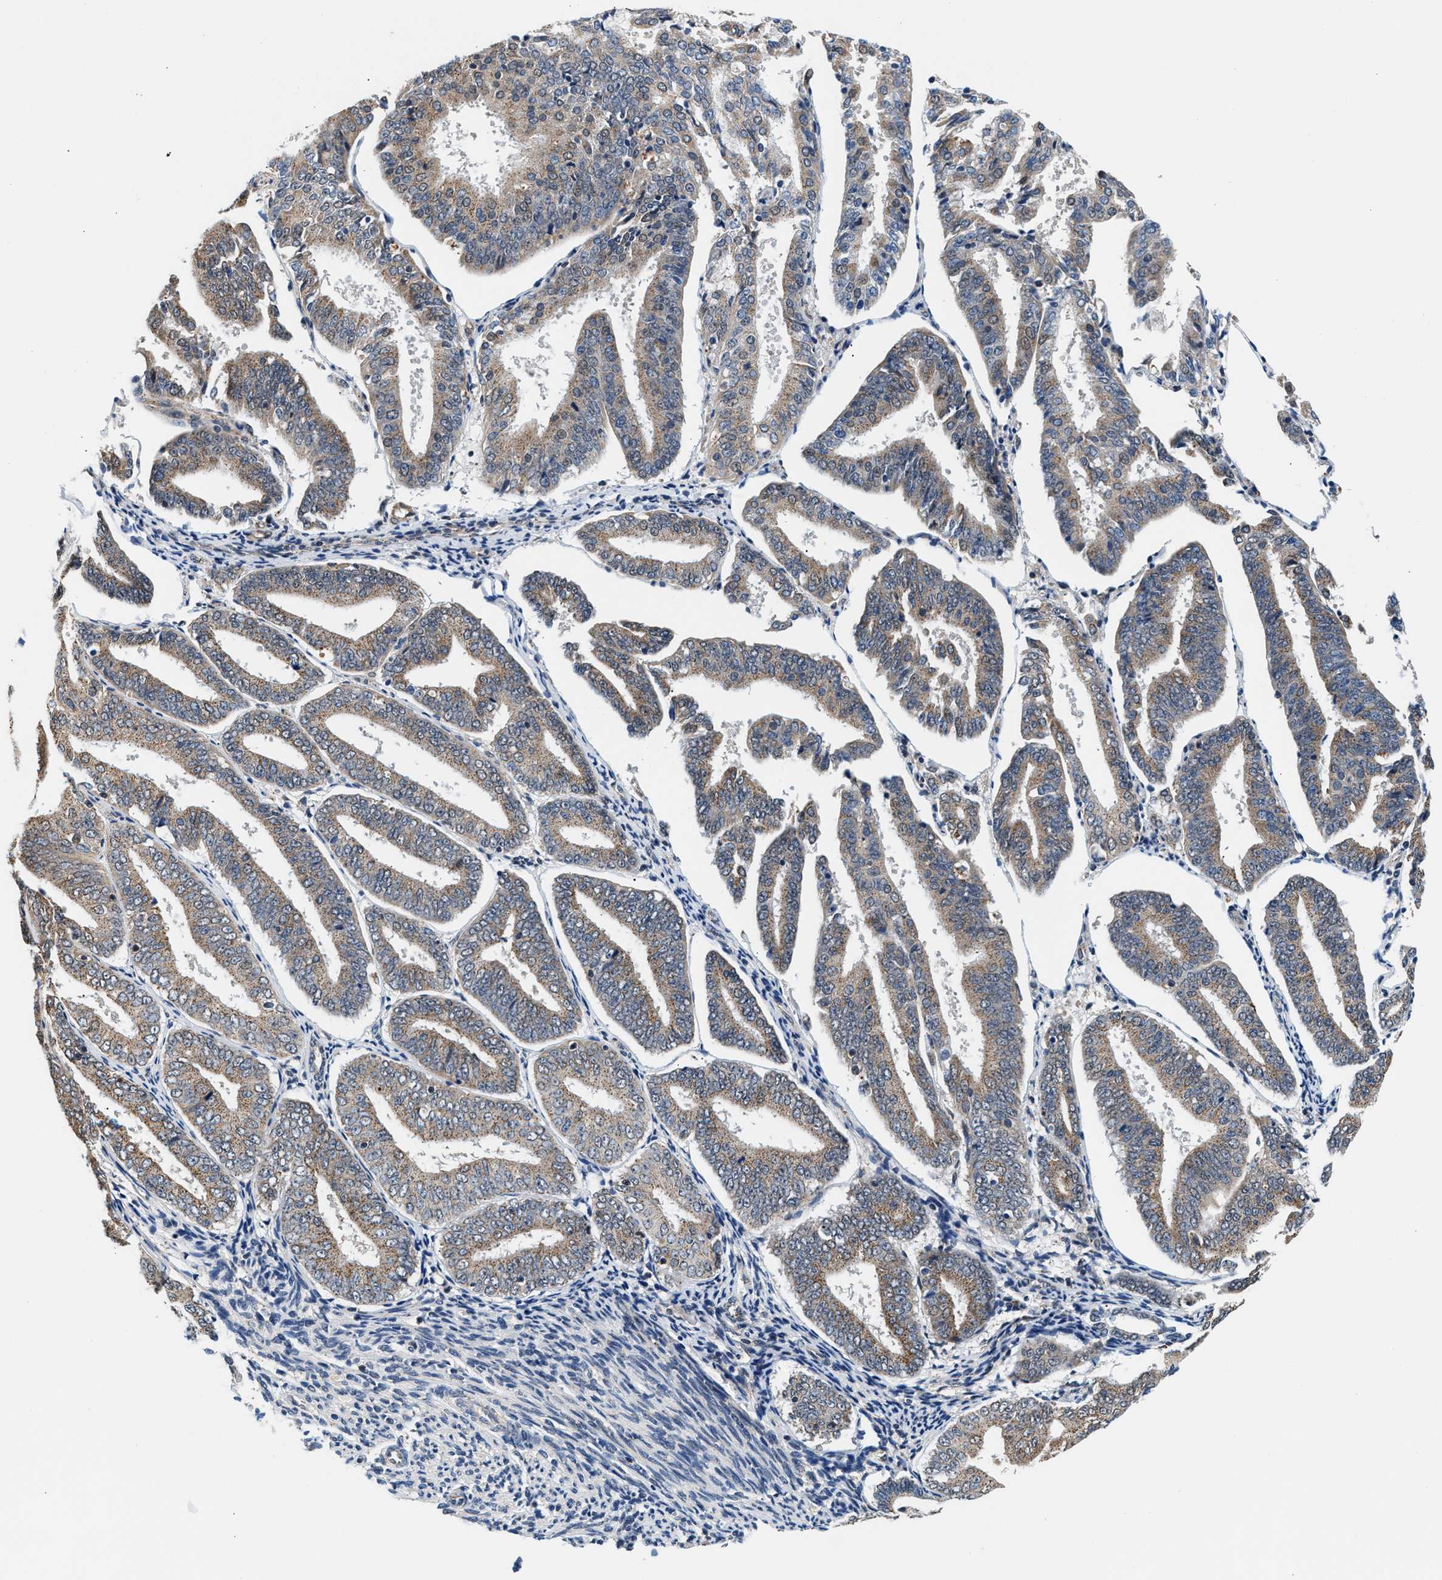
{"staining": {"intensity": "moderate", "quantity": ">75%", "location": "cytoplasmic/membranous"}, "tissue": "endometrial cancer", "cell_type": "Tumor cells", "image_type": "cancer", "snomed": [{"axis": "morphology", "description": "Adenocarcinoma, NOS"}, {"axis": "topography", "description": "Endometrium"}], "caption": "High-magnification brightfield microscopy of endometrial cancer stained with DAB (brown) and counterstained with hematoxylin (blue). tumor cells exhibit moderate cytoplasmic/membranous expression is seen in about>75% of cells. Using DAB (3,3'-diaminobenzidine) (brown) and hematoxylin (blue) stains, captured at high magnification using brightfield microscopy.", "gene": "KCNMB2", "patient": {"sex": "female", "age": 63}}